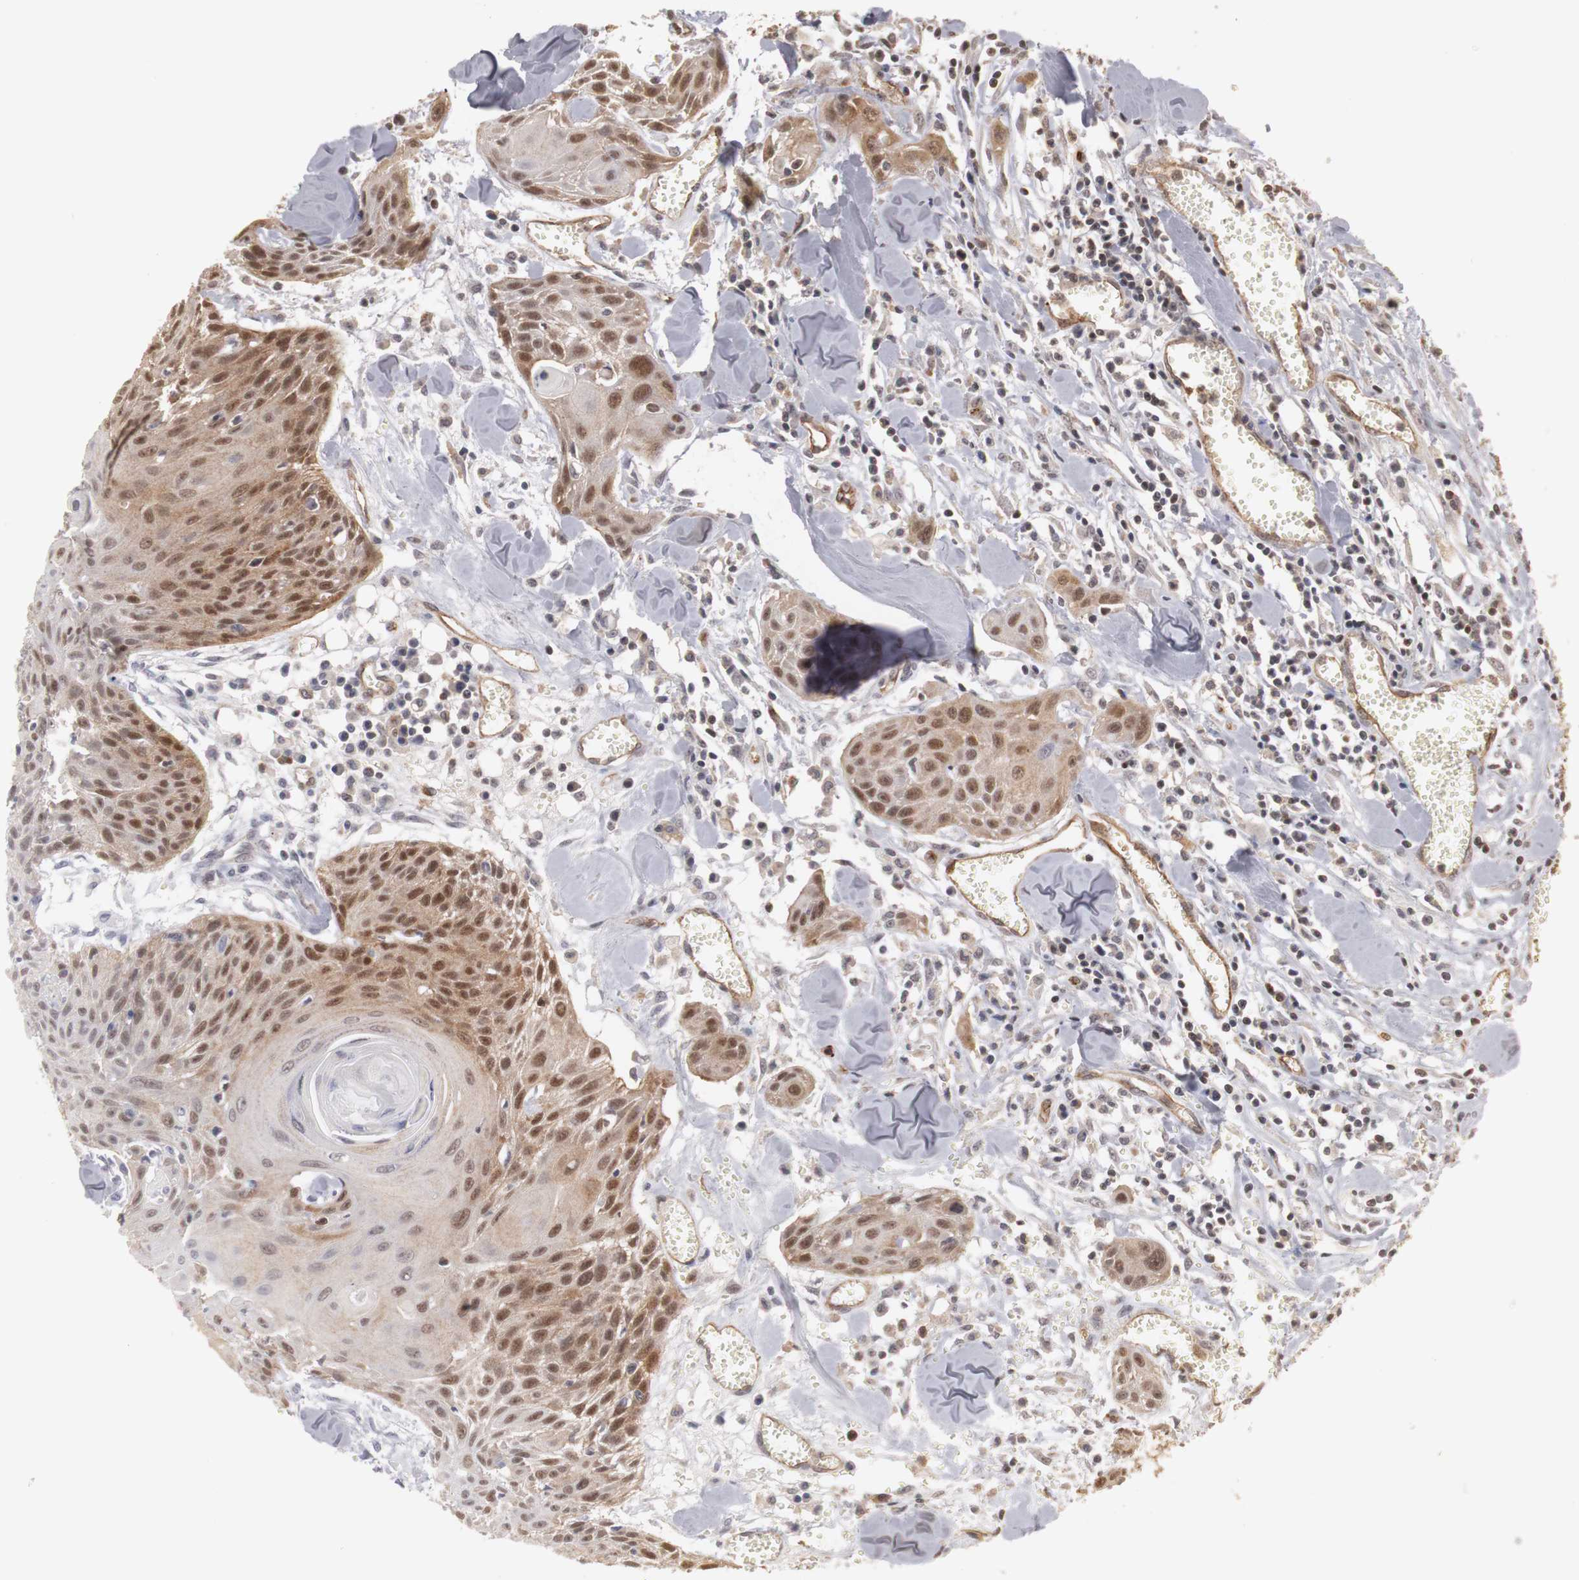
{"staining": {"intensity": "moderate", "quantity": ">75%", "location": "cytoplasmic/membranous,nuclear"}, "tissue": "head and neck cancer", "cell_type": "Tumor cells", "image_type": "cancer", "snomed": [{"axis": "morphology", "description": "Squamous cell carcinoma, NOS"}, {"axis": "morphology", "description": "Squamous cell carcinoma, metastatic, NOS"}, {"axis": "topography", "description": "Lymph node"}, {"axis": "topography", "description": "Salivary gland"}, {"axis": "topography", "description": "Head-Neck"}], "caption": "Protein positivity by immunohistochemistry shows moderate cytoplasmic/membranous and nuclear positivity in approximately >75% of tumor cells in head and neck metastatic squamous cell carcinoma. (IHC, brightfield microscopy, high magnification).", "gene": "PLEKHA1", "patient": {"sex": "female", "age": 74}}